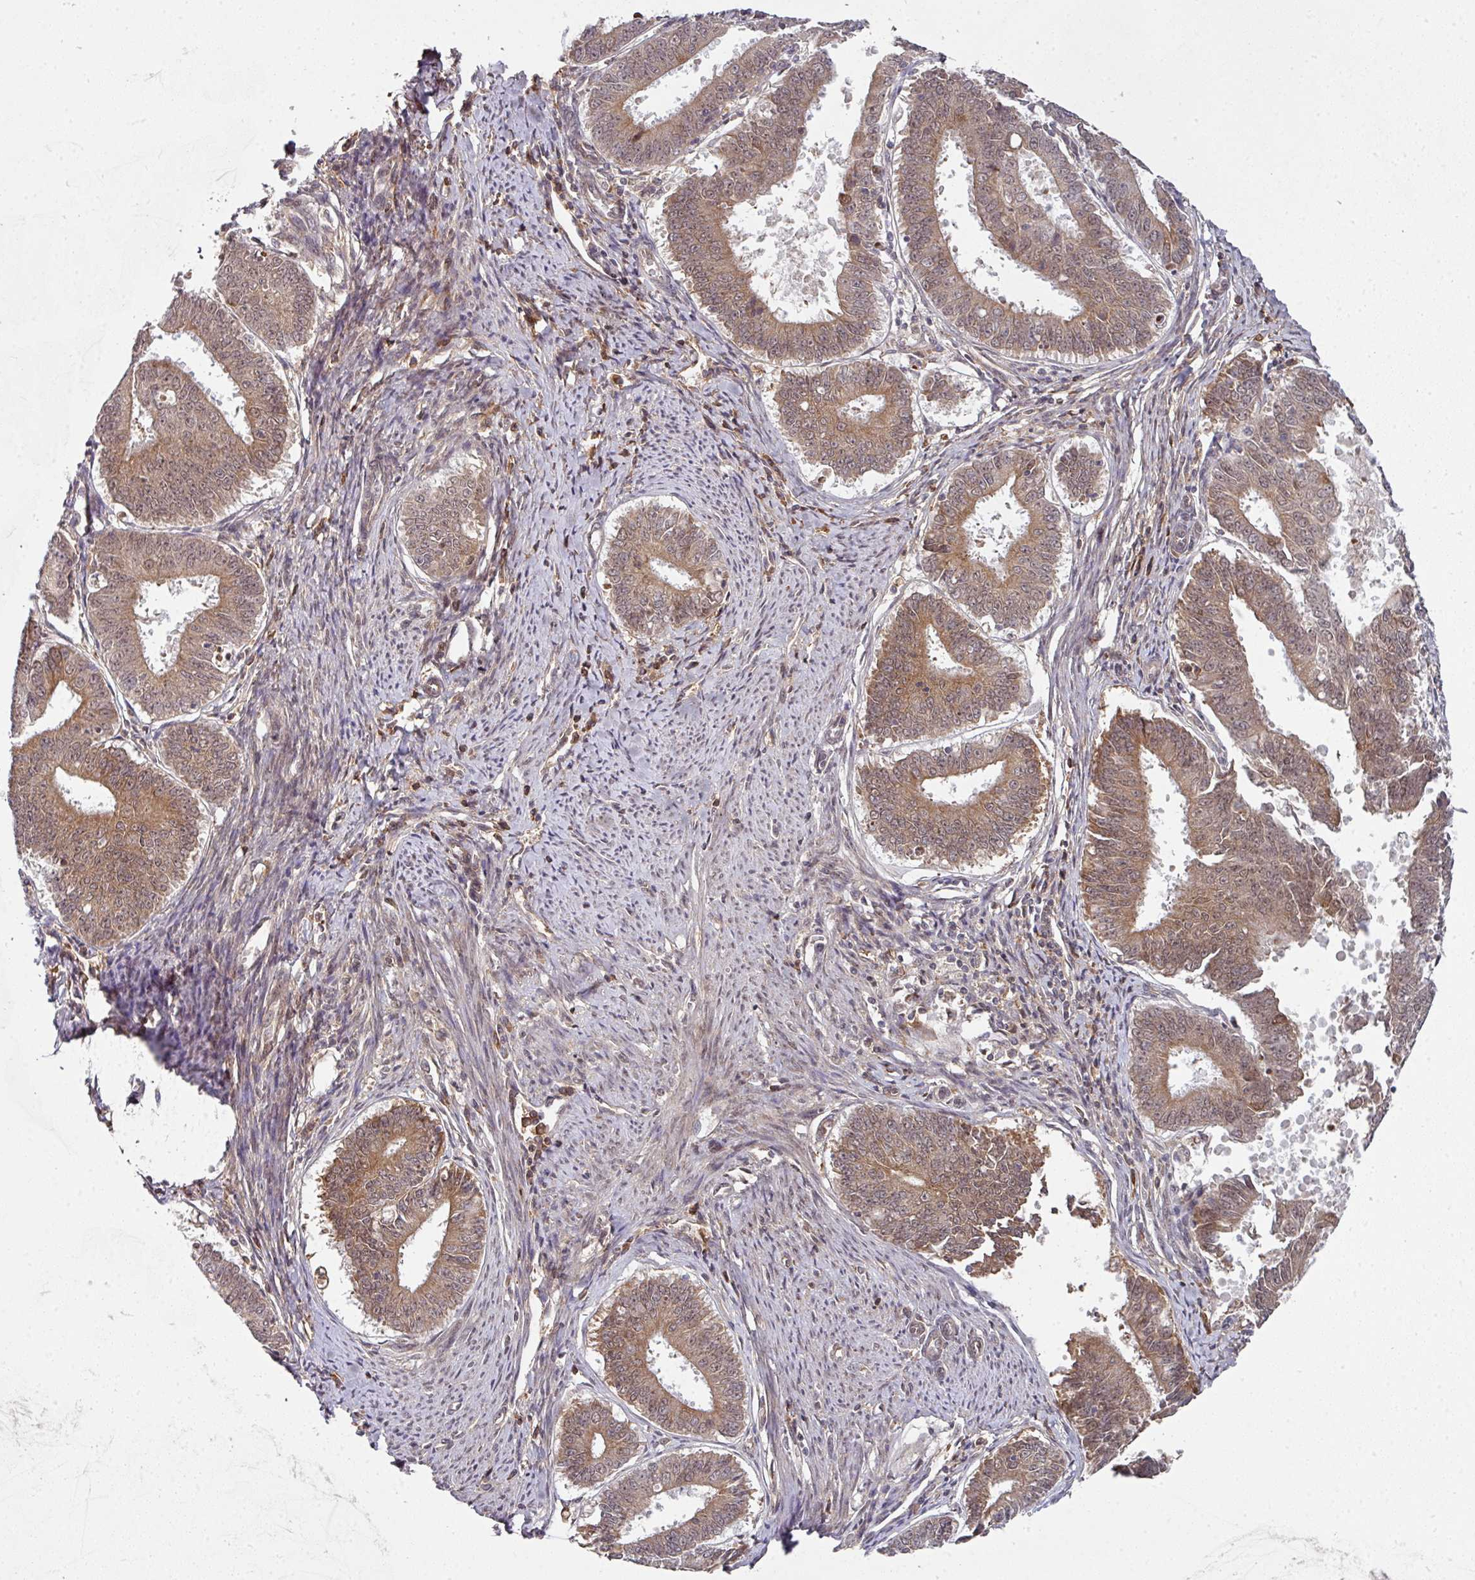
{"staining": {"intensity": "moderate", "quantity": ">75%", "location": "cytoplasmic/membranous,nuclear"}, "tissue": "endometrial cancer", "cell_type": "Tumor cells", "image_type": "cancer", "snomed": [{"axis": "morphology", "description": "Adenocarcinoma, NOS"}, {"axis": "topography", "description": "Endometrium"}], "caption": "The photomicrograph demonstrates a brown stain indicating the presence of a protein in the cytoplasmic/membranous and nuclear of tumor cells in adenocarcinoma (endometrial).", "gene": "CAMLG", "patient": {"sex": "female", "age": 73}}